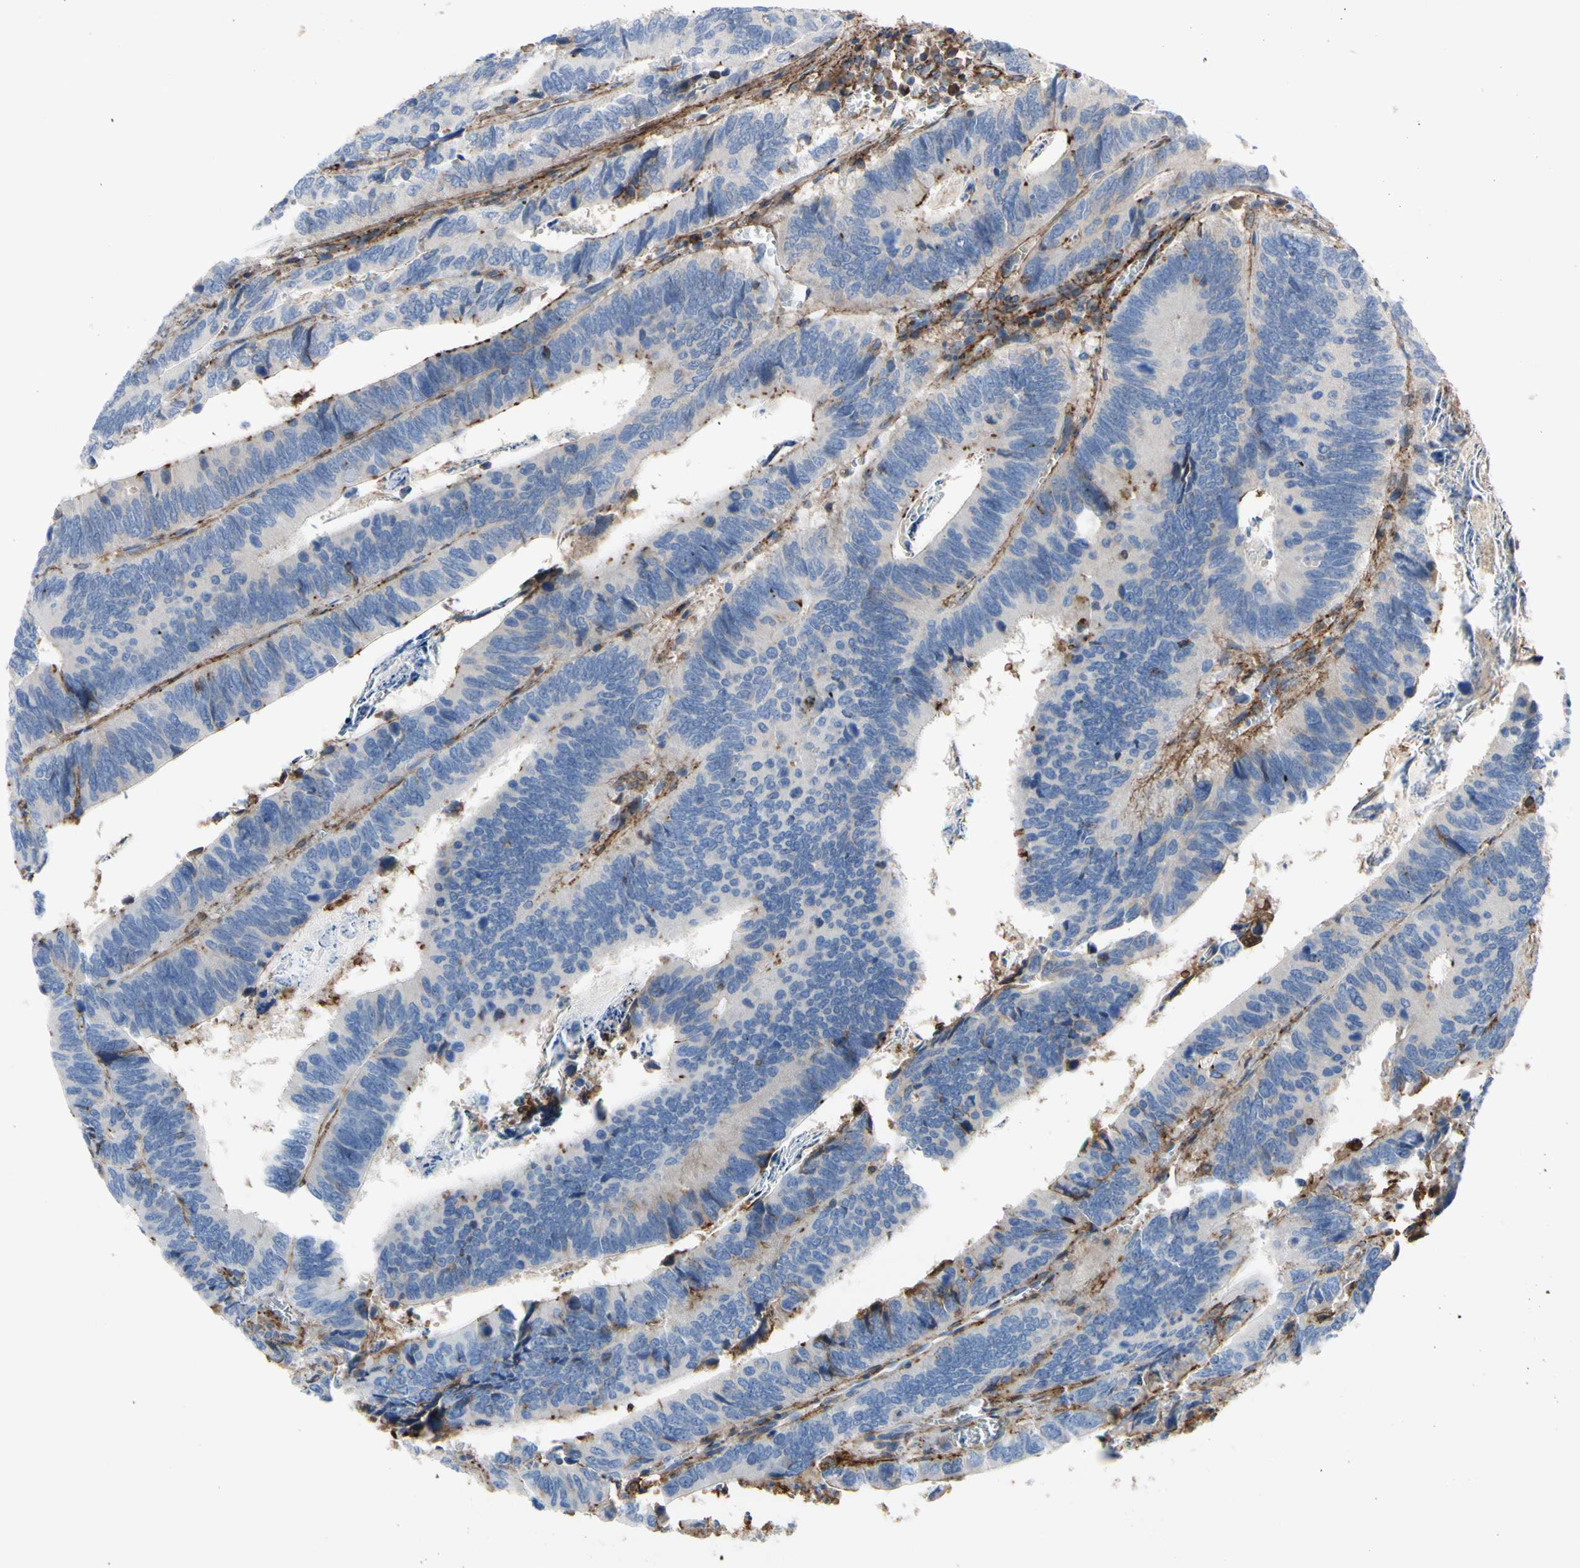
{"staining": {"intensity": "negative", "quantity": "none", "location": "none"}, "tissue": "colorectal cancer", "cell_type": "Tumor cells", "image_type": "cancer", "snomed": [{"axis": "morphology", "description": "Adenocarcinoma, NOS"}, {"axis": "topography", "description": "Colon"}], "caption": "Immunohistochemistry of human colorectal adenocarcinoma exhibits no expression in tumor cells.", "gene": "ANXA6", "patient": {"sex": "male", "age": 72}}